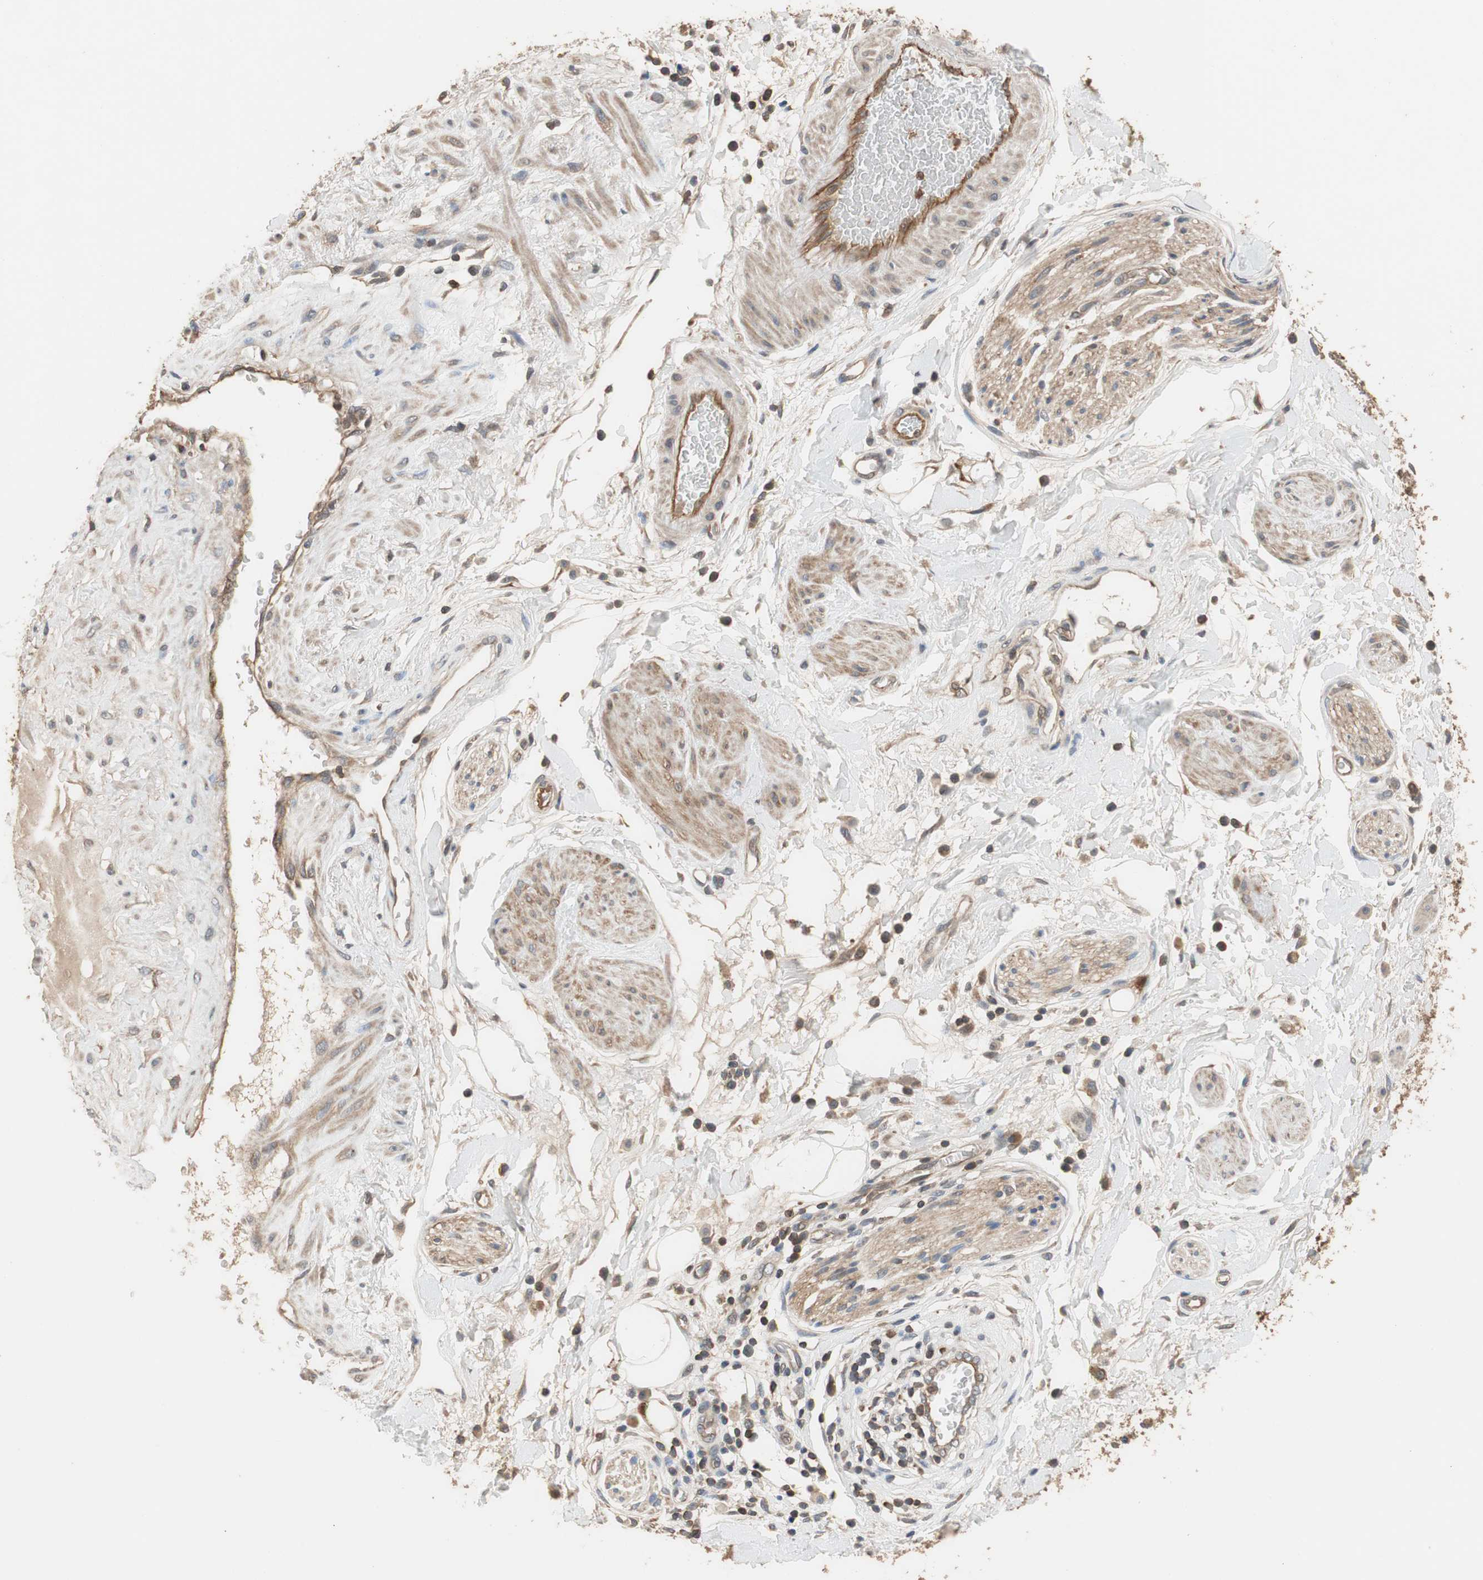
{"staining": {"intensity": "weak", "quantity": "25%-75%", "location": "cytoplasmic/membranous"}, "tissue": "adipose tissue", "cell_type": "Adipocytes", "image_type": "normal", "snomed": [{"axis": "morphology", "description": "Normal tissue, NOS"}, {"axis": "topography", "description": "Soft tissue"}, {"axis": "topography", "description": "Peripheral nerve tissue"}], "caption": "IHC (DAB) staining of benign human adipose tissue shows weak cytoplasmic/membranous protein expression in about 25%-75% of adipocytes.", "gene": "MAP4K2", "patient": {"sex": "female", "age": 71}}